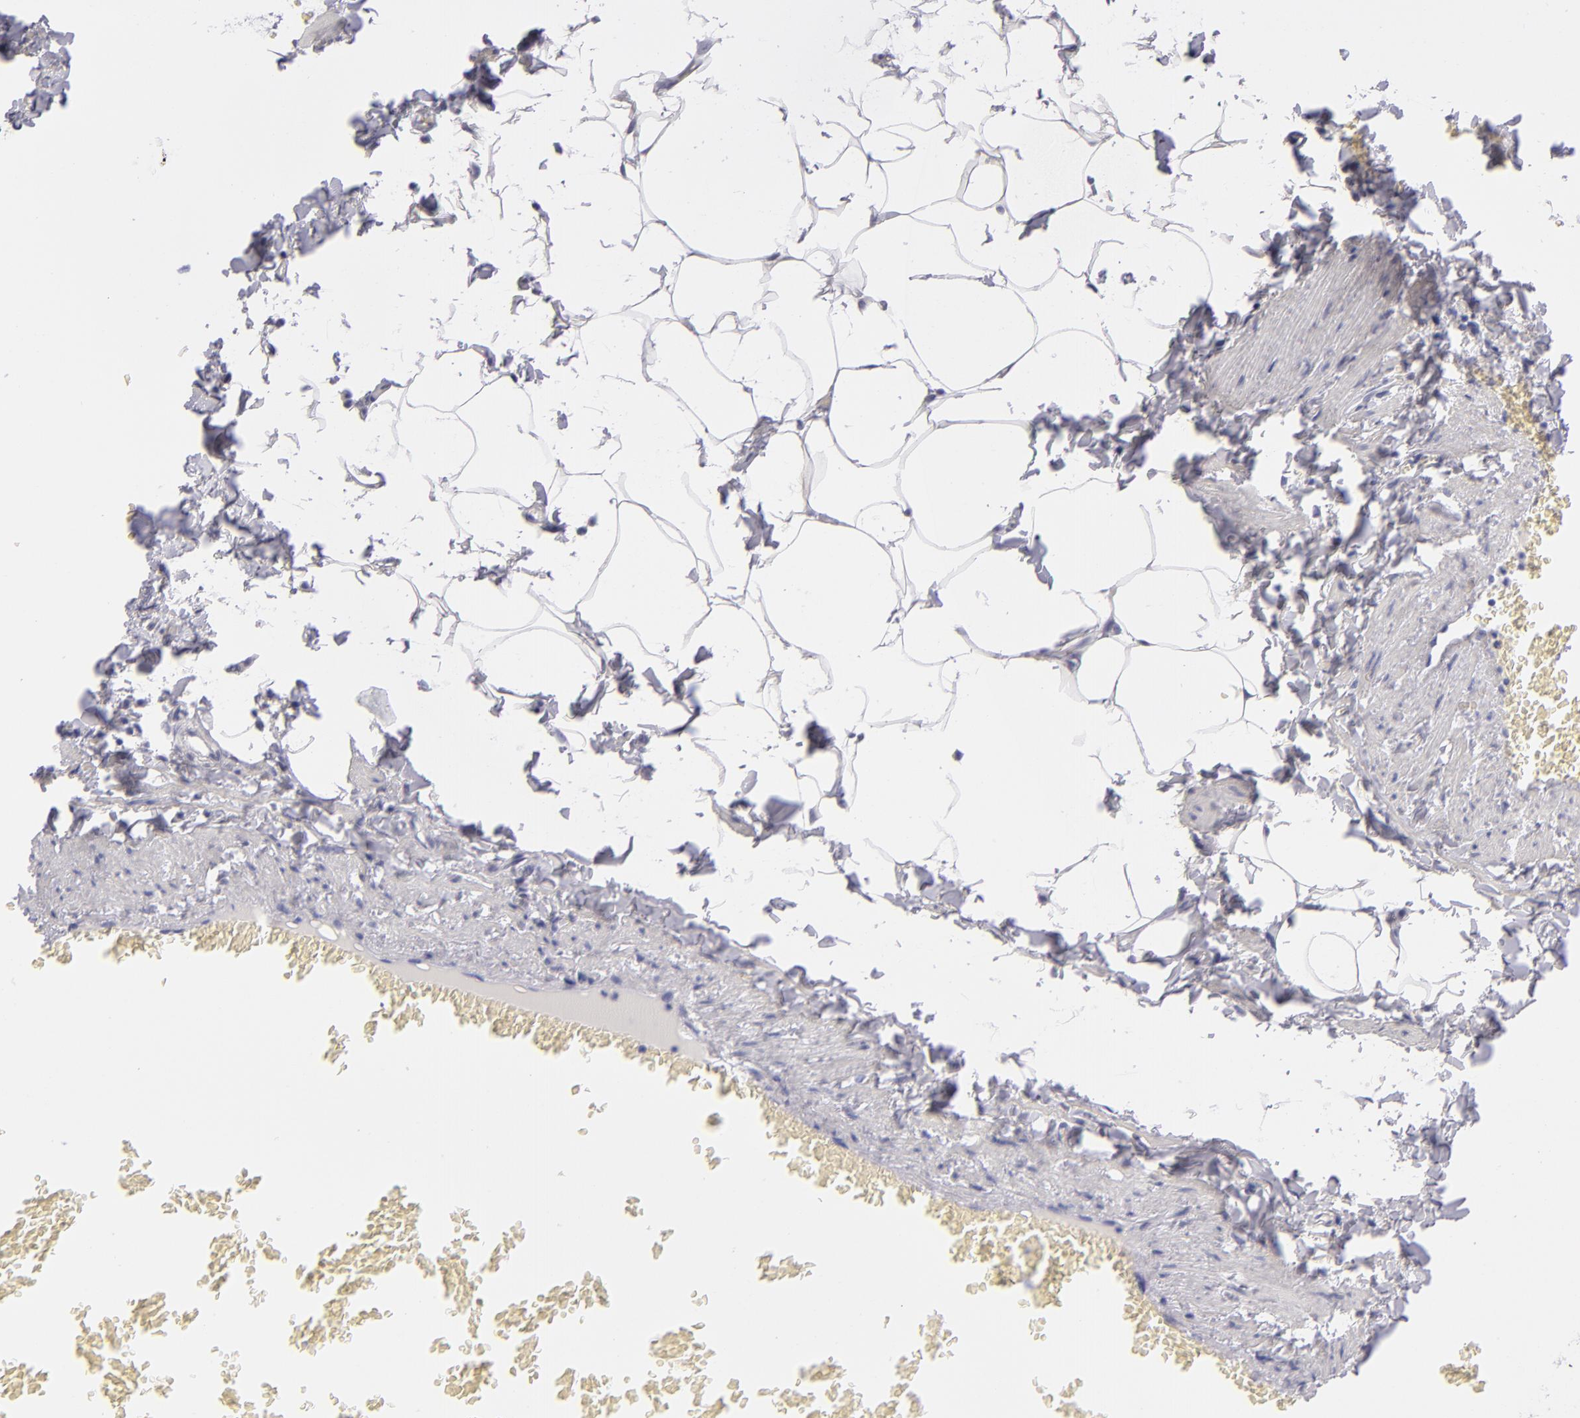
{"staining": {"intensity": "negative", "quantity": "none", "location": "none"}, "tissue": "adipose tissue", "cell_type": "Adipocytes", "image_type": "normal", "snomed": [{"axis": "morphology", "description": "Normal tissue, NOS"}, {"axis": "topography", "description": "Vascular tissue"}], "caption": "Immunohistochemistry of benign human adipose tissue exhibits no expression in adipocytes. The staining is performed using DAB (3,3'-diaminobenzidine) brown chromogen with nuclei counter-stained in using hematoxylin.", "gene": "PVALB", "patient": {"sex": "male", "age": 41}}